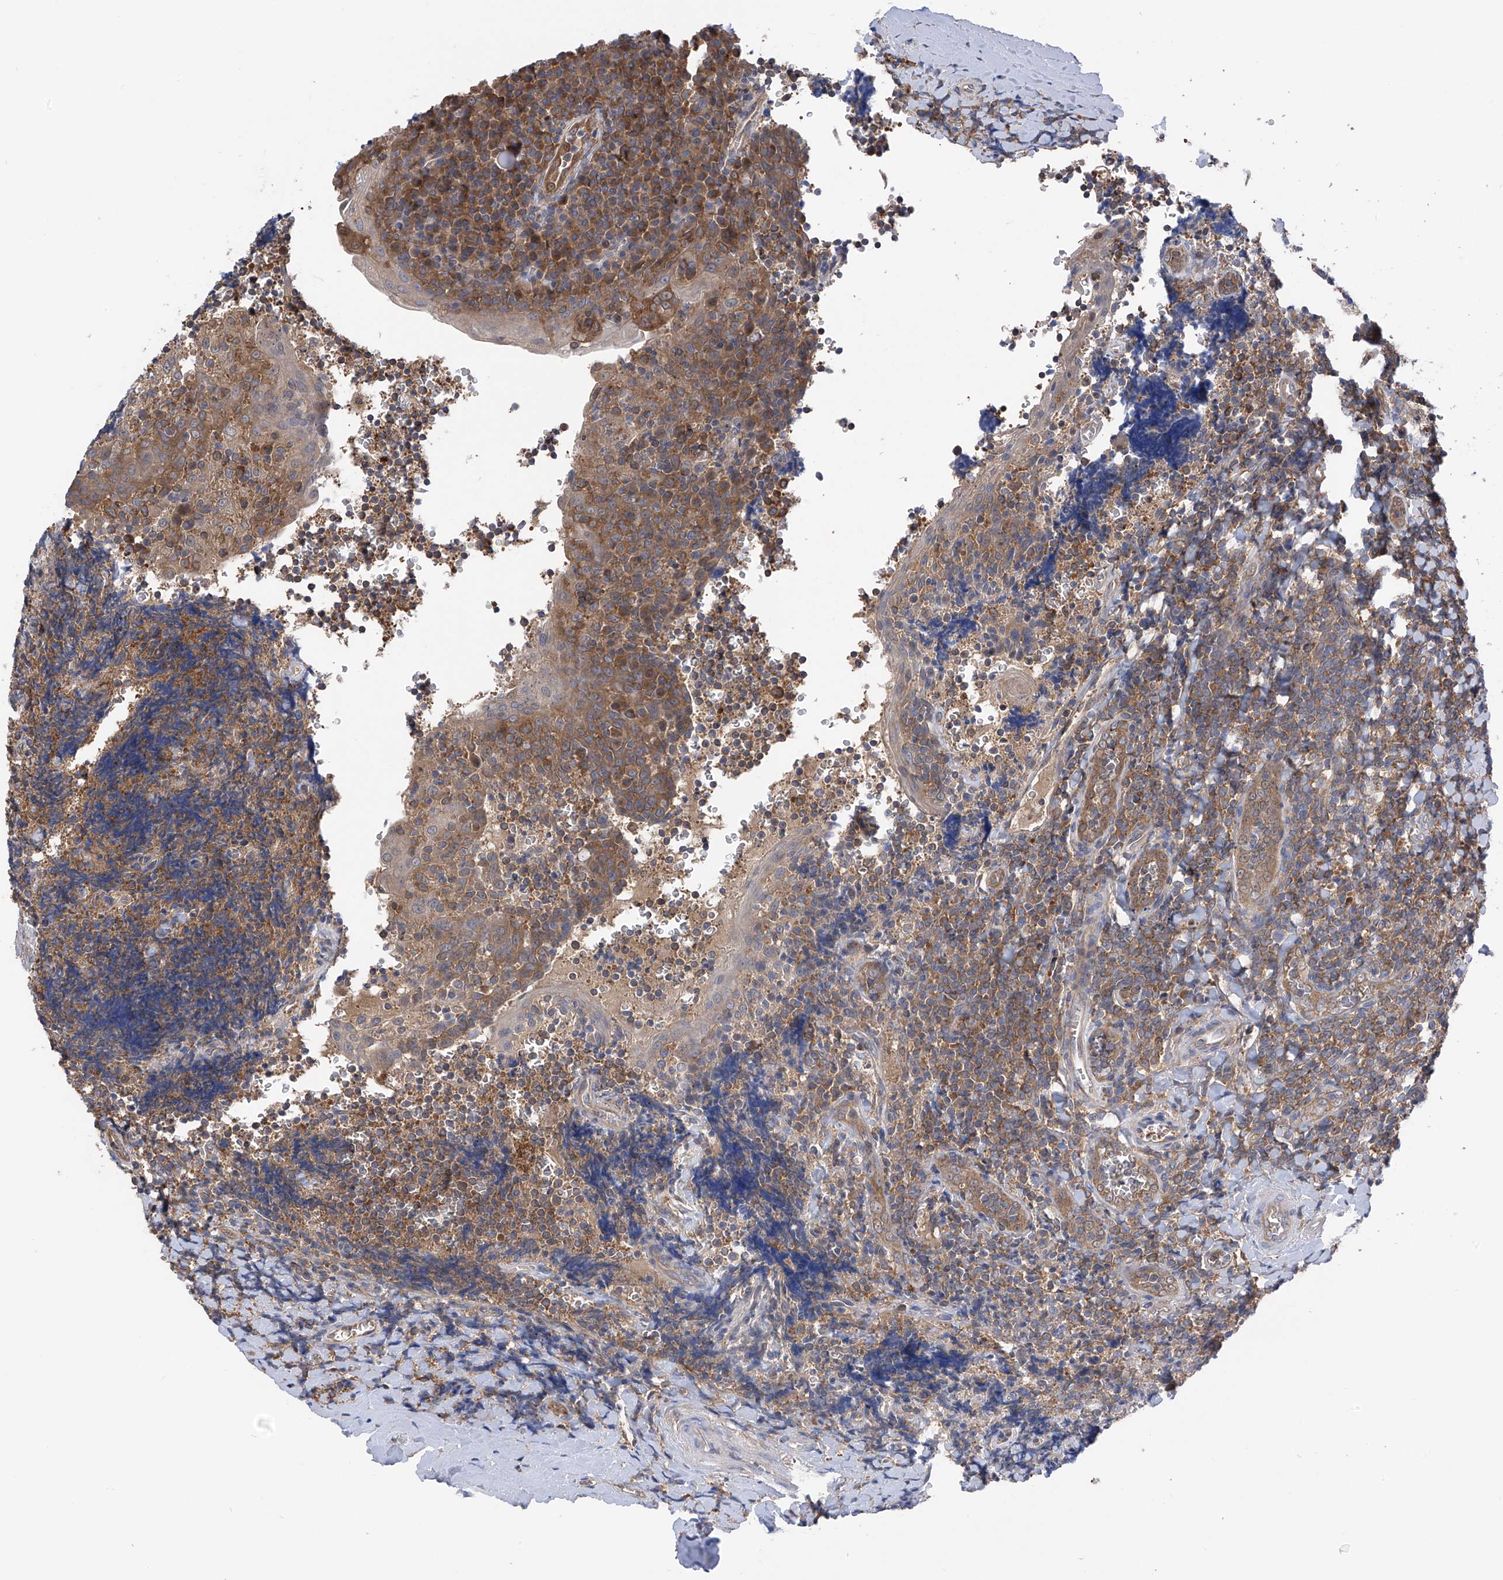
{"staining": {"intensity": "weak", "quantity": ">75%", "location": "cytoplasmic/membranous"}, "tissue": "tonsil", "cell_type": "Germinal center cells", "image_type": "normal", "snomed": [{"axis": "morphology", "description": "Normal tissue, NOS"}, {"axis": "topography", "description": "Tonsil"}], "caption": "The image shows immunohistochemical staining of normal tonsil. There is weak cytoplasmic/membranous expression is identified in approximately >75% of germinal center cells.", "gene": "CHPF", "patient": {"sex": "male", "age": 27}}